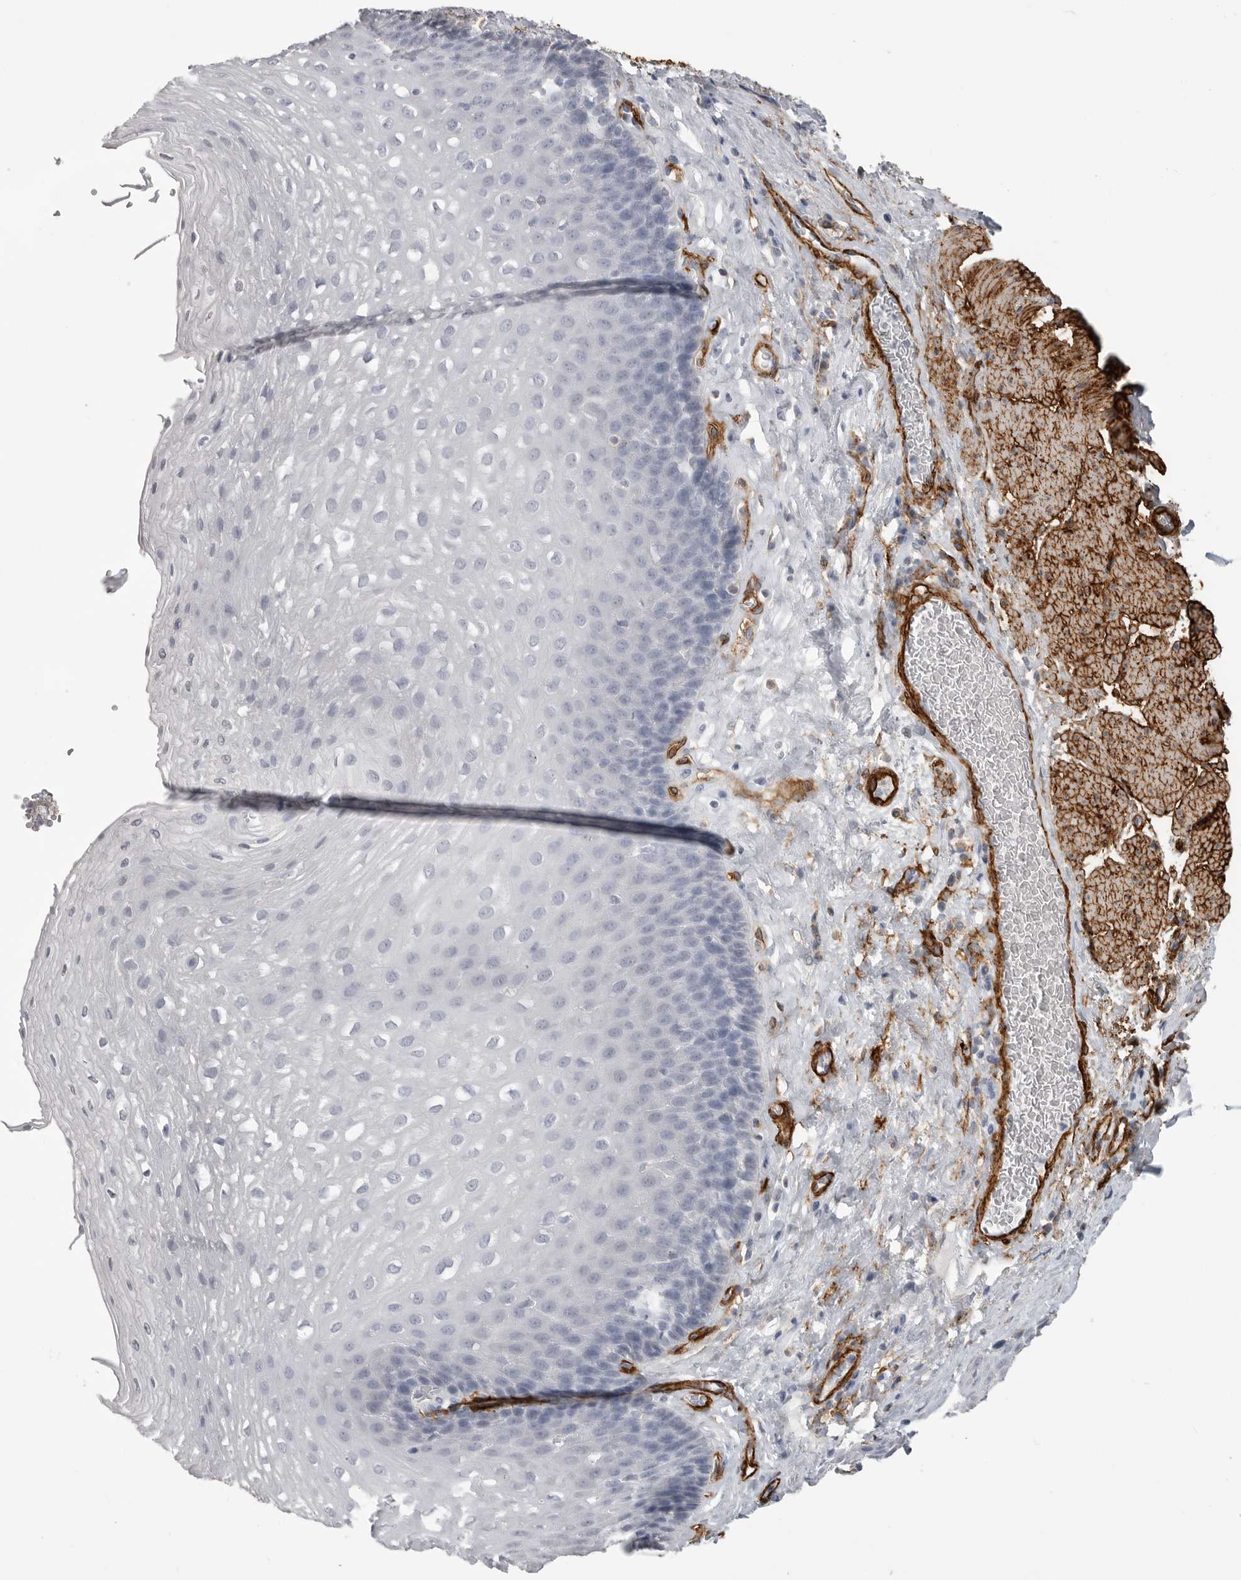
{"staining": {"intensity": "negative", "quantity": "none", "location": "none"}, "tissue": "esophagus", "cell_type": "Squamous epithelial cells", "image_type": "normal", "snomed": [{"axis": "morphology", "description": "Normal tissue, NOS"}, {"axis": "topography", "description": "Esophagus"}], "caption": "Unremarkable esophagus was stained to show a protein in brown. There is no significant positivity in squamous epithelial cells. Brightfield microscopy of immunohistochemistry stained with DAB (3,3'-diaminobenzidine) (brown) and hematoxylin (blue), captured at high magnification.", "gene": "AOC3", "patient": {"sex": "female", "age": 66}}